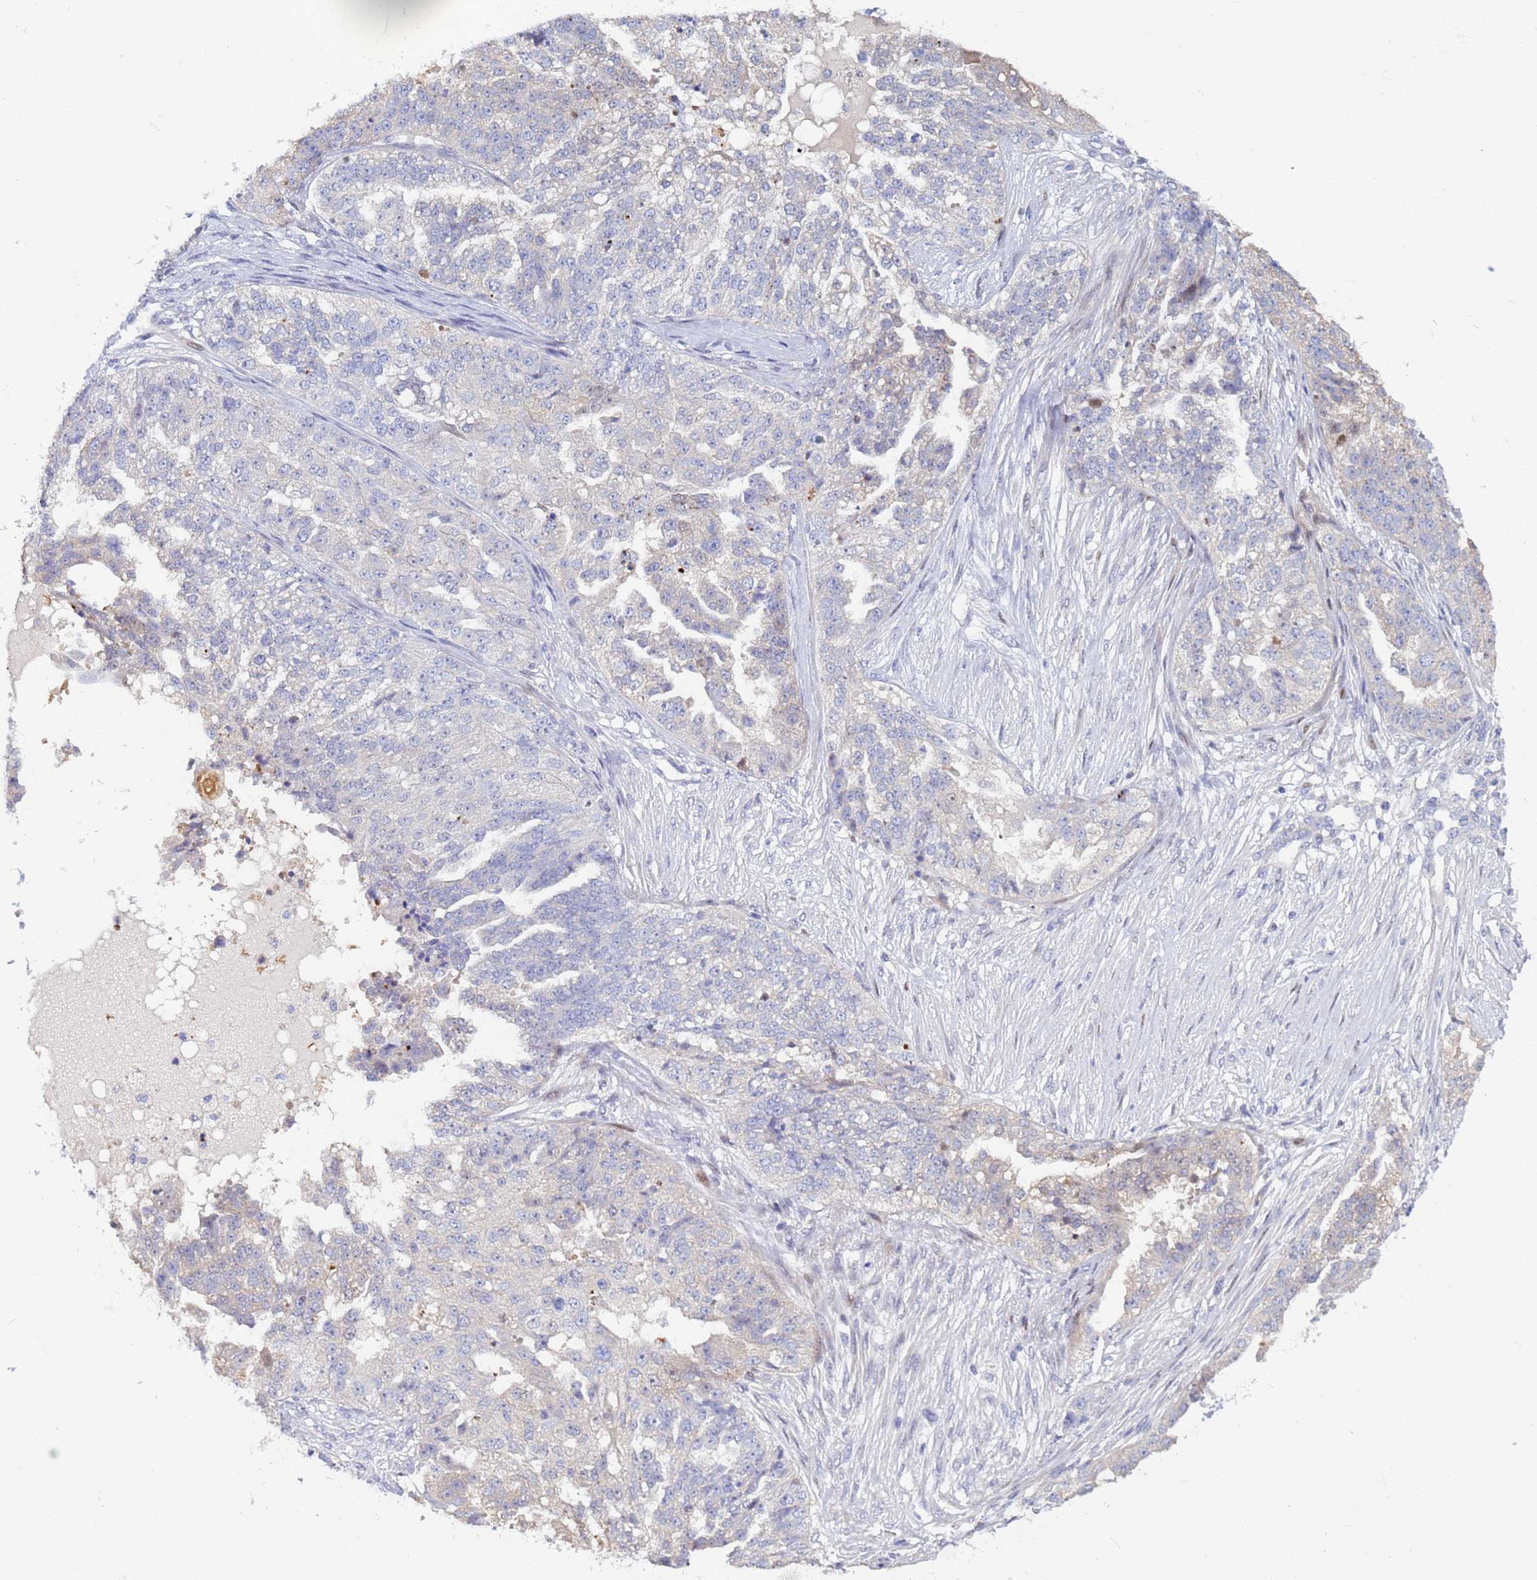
{"staining": {"intensity": "negative", "quantity": "none", "location": "none"}, "tissue": "ovarian cancer", "cell_type": "Tumor cells", "image_type": "cancer", "snomed": [{"axis": "morphology", "description": "Cystadenocarcinoma, serous, NOS"}, {"axis": "topography", "description": "Ovary"}], "caption": "Ovarian serous cystadenocarcinoma was stained to show a protein in brown. There is no significant expression in tumor cells. (DAB immunohistochemistry (IHC) visualized using brightfield microscopy, high magnification).", "gene": "PPP6R1", "patient": {"sex": "female", "age": 58}}